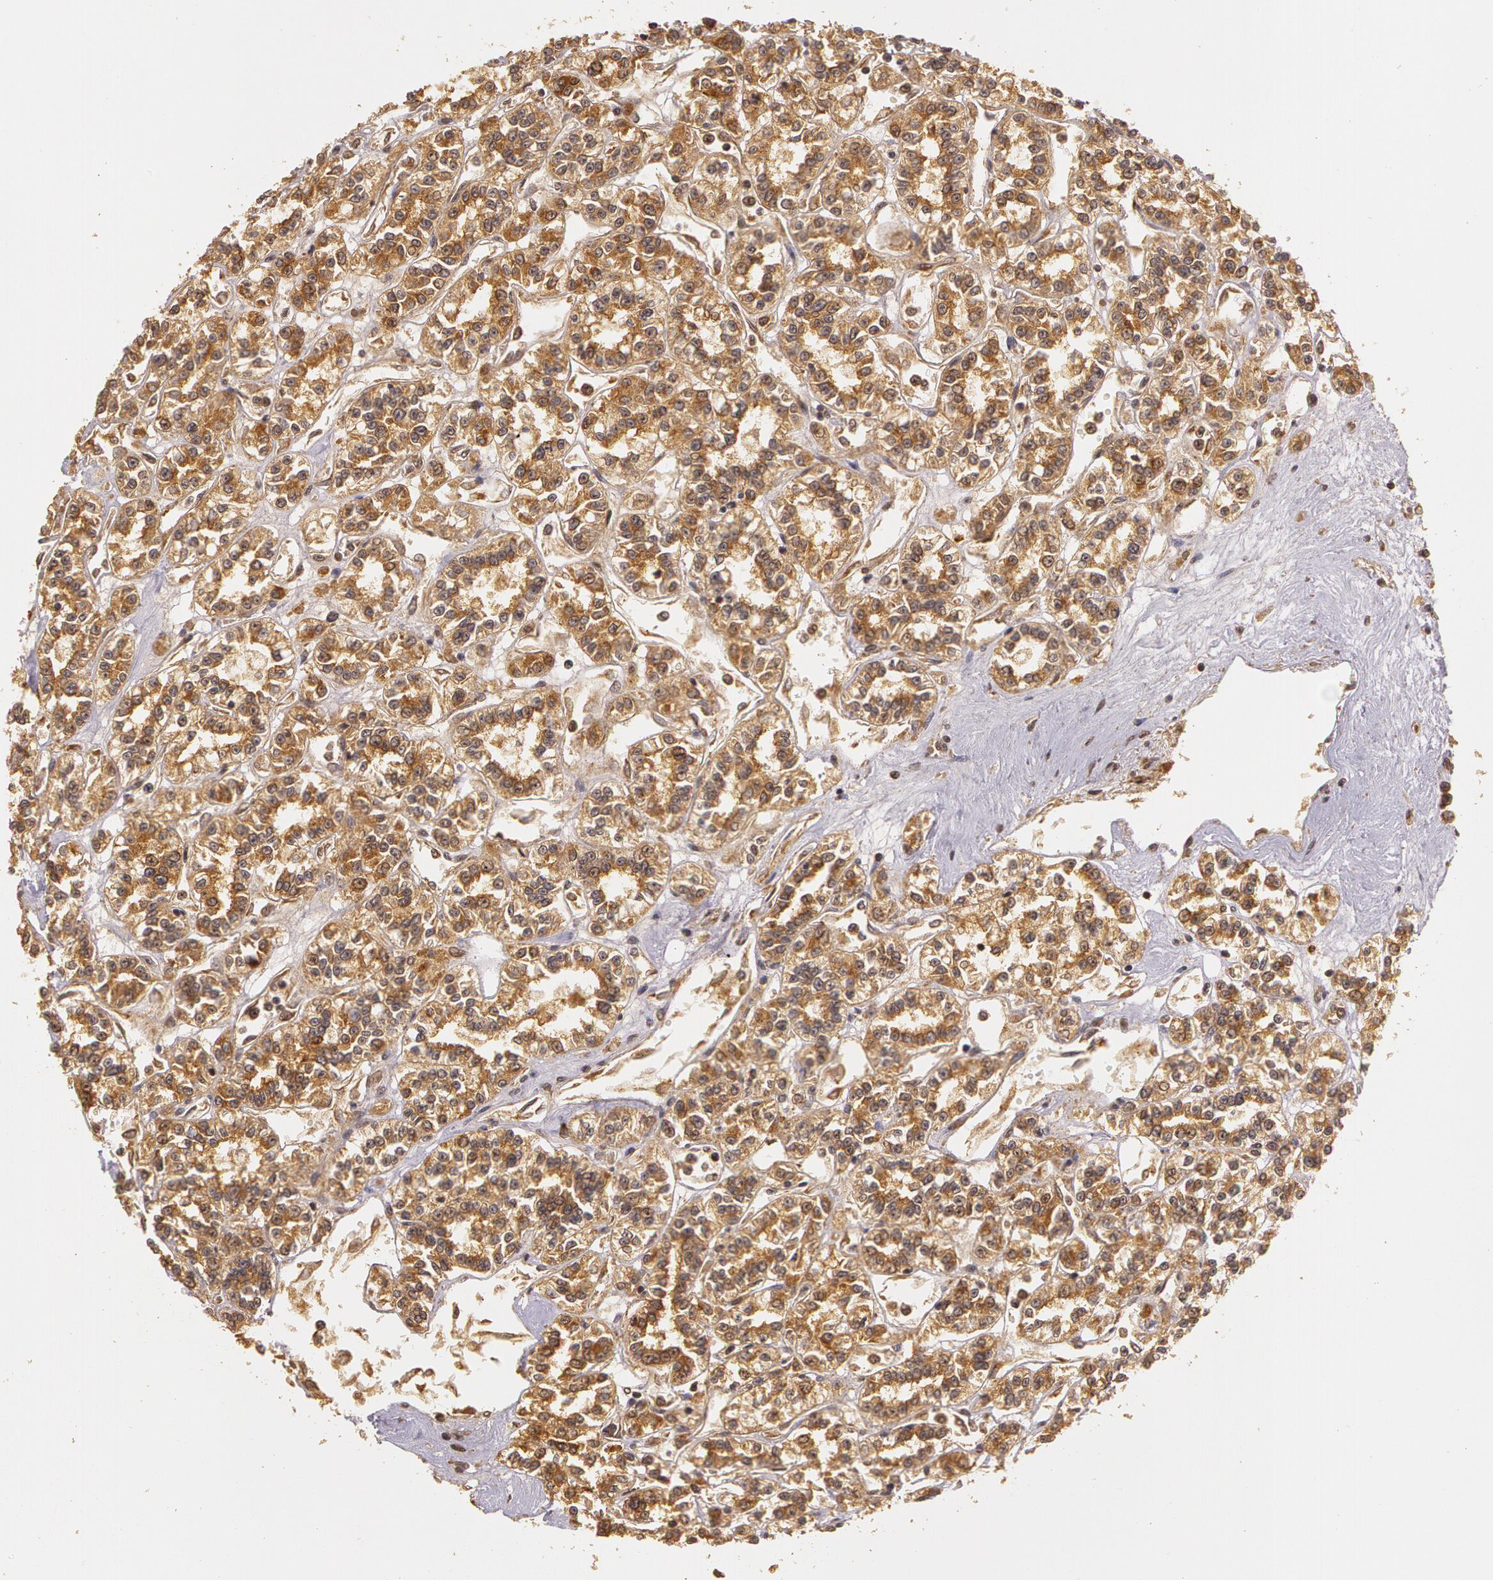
{"staining": {"intensity": "strong", "quantity": ">75%", "location": "cytoplasmic/membranous"}, "tissue": "renal cancer", "cell_type": "Tumor cells", "image_type": "cancer", "snomed": [{"axis": "morphology", "description": "Adenocarcinoma, NOS"}, {"axis": "topography", "description": "Kidney"}], "caption": "Immunohistochemistry (DAB (3,3'-diaminobenzidine)) staining of renal cancer (adenocarcinoma) exhibits strong cytoplasmic/membranous protein staining in about >75% of tumor cells.", "gene": "ASCC2", "patient": {"sex": "female", "age": 76}}